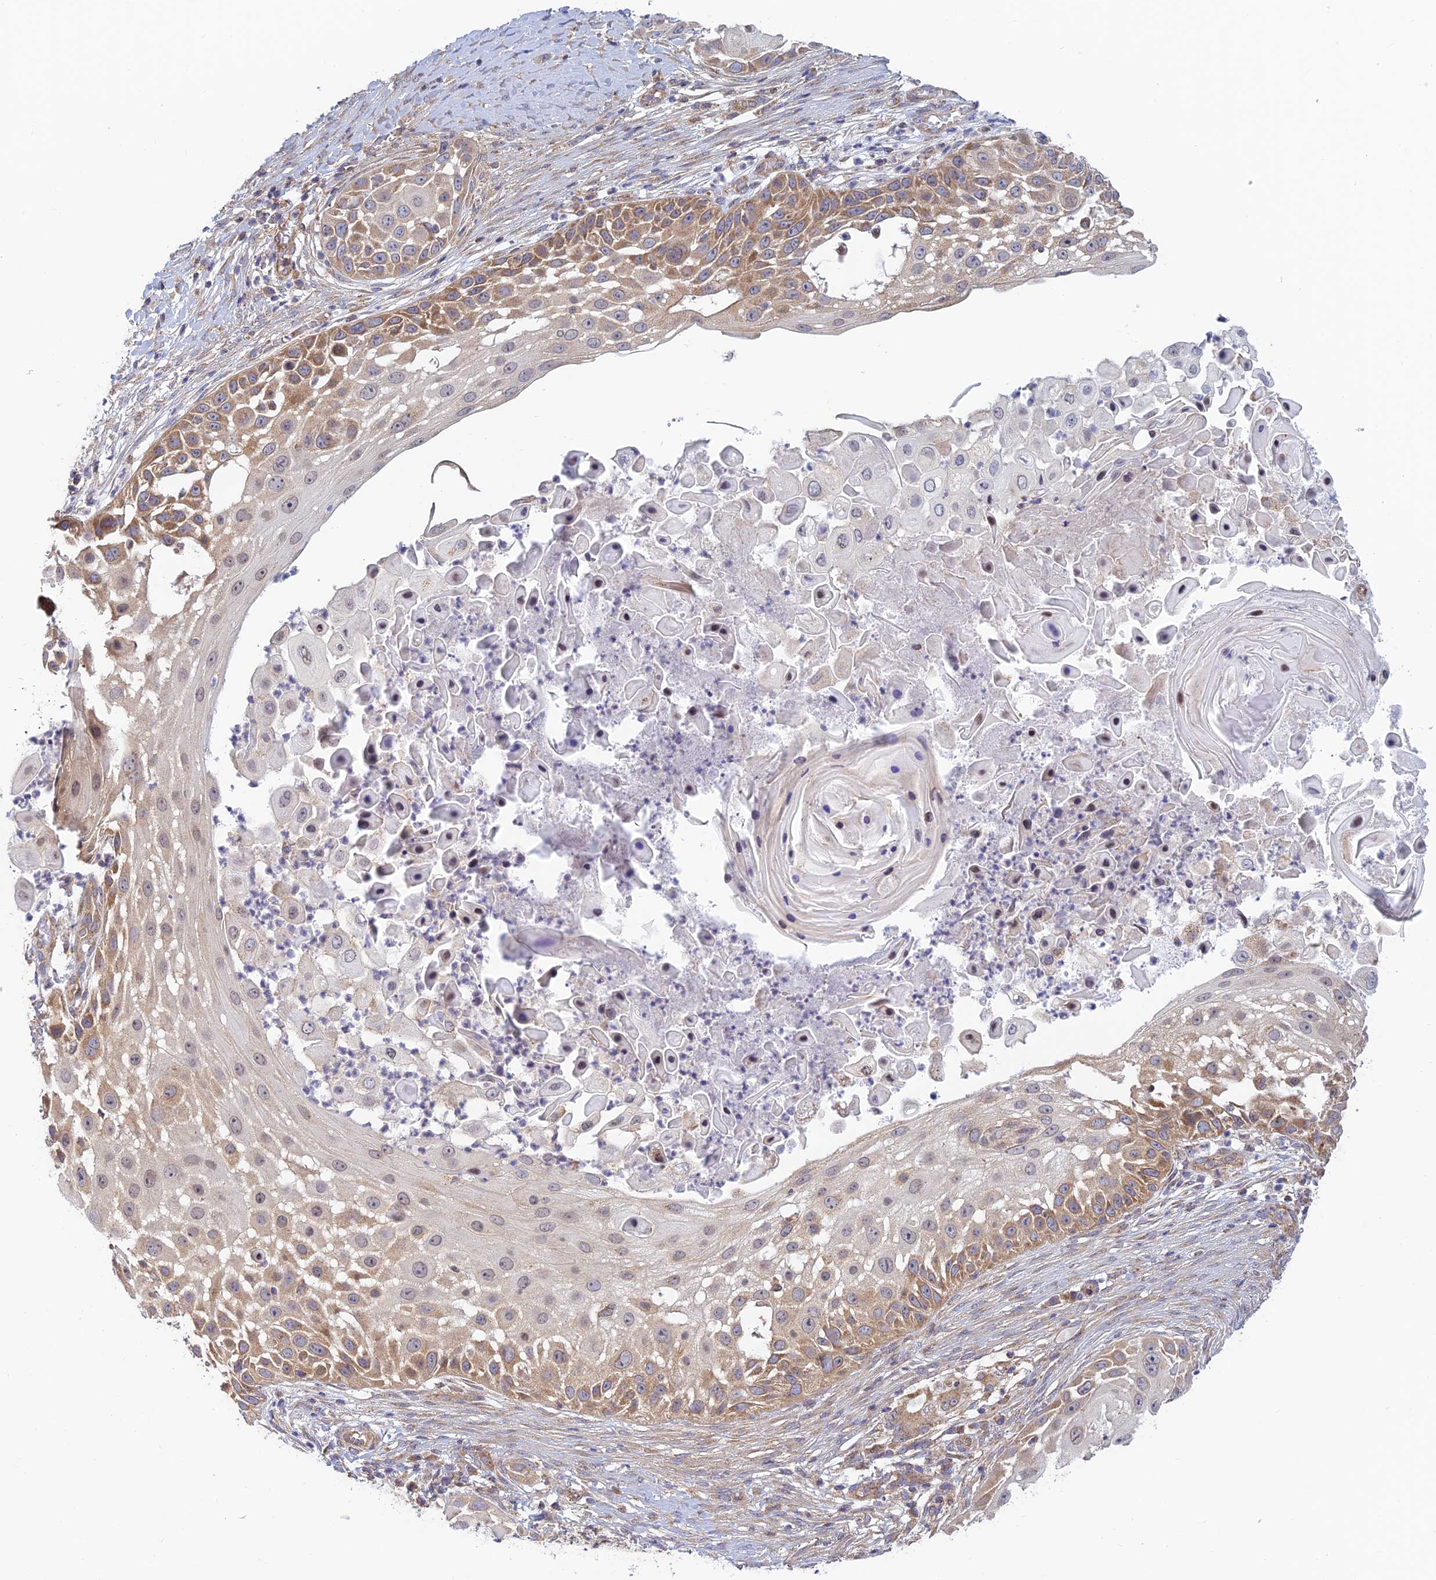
{"staining": {"intensity": "moderate", "quantity": ">75%", "location": "cytoplasmic/membranous"}, "tissue": "skin cancer", "cell_type": "Tumor cells", "image_type": "cancer", "snomed": [{"axis": "morphology", "description": "Squamous cell carcinoma, NOS"}, {"axis": "topography", "description": "Skin"}], "caption": "Immunohistochemical staining of skin cancer (squamous cell carcinoma) displays moderate cytoplasmic/membranous protein positivity in about >75% of tumor cells.", "gene": "HOOK2", "patient": {"sex": "female", "age": 44}}